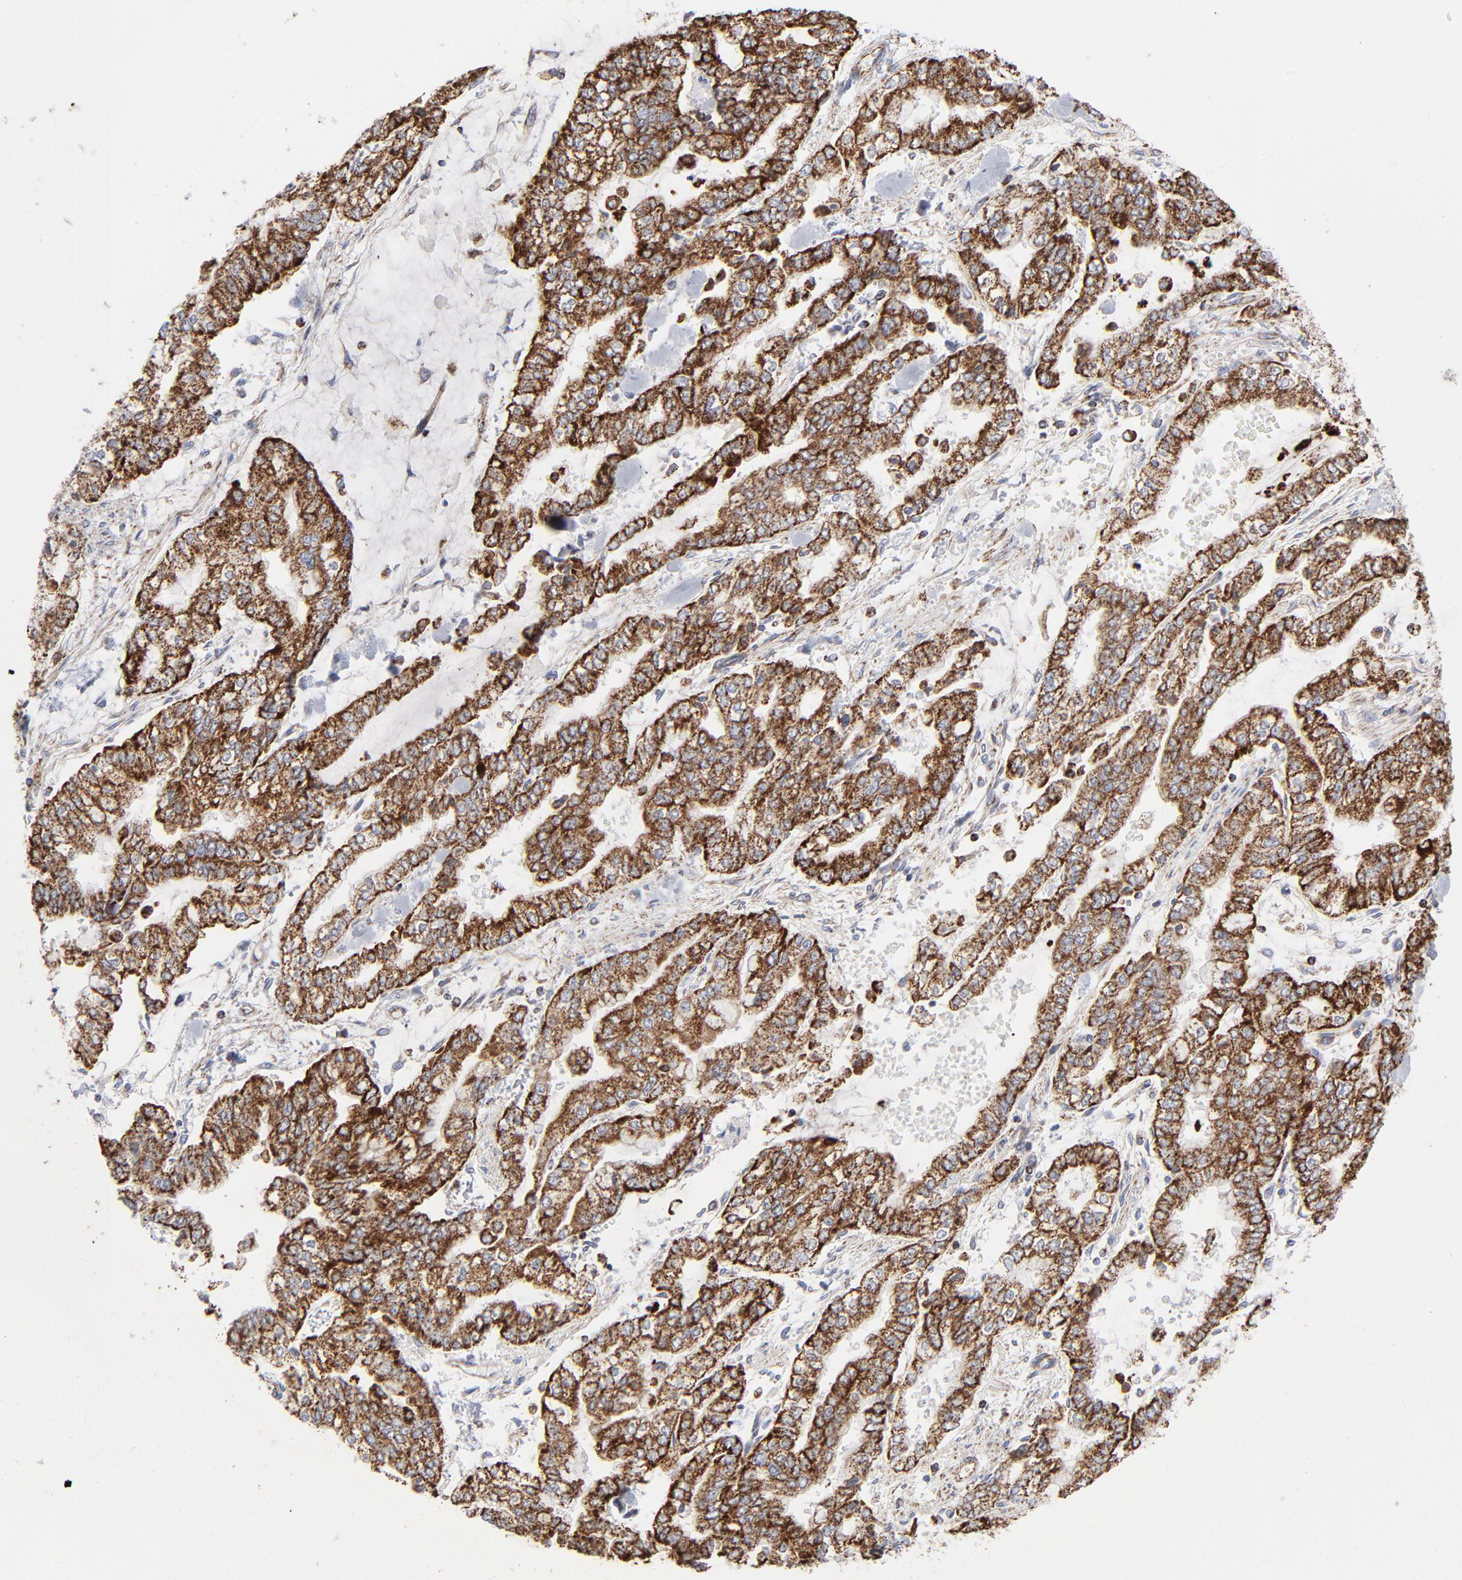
{"staining": {"intensity": "strong", "quantity": ">75%", "location": "cytoplasmic/membranous"}, "tissue": "stomach cancer", "cell_type": "Tumor cells", "image_type": "cancer", "snomed": [{"axis": "morphology", "description": "Normal tissue, NOS"}, {"axis": "morphology", "description": "Adenocarcinoma, NOS"}, {"axis": "topography", "description": "Stomach, upper"}, {"axis": "topography", "description": "Stomach"}], "caption": "Stomach cancer stained with immunohistochemistry (IHC) exhibits strong cytoplasmic/membranous positivity in about >75% of tumor cells. (DAB IHC with brightfield microscopy, high magnification).", "gene": "ASB3", "patient": {"sex": "male", "age": 76}}